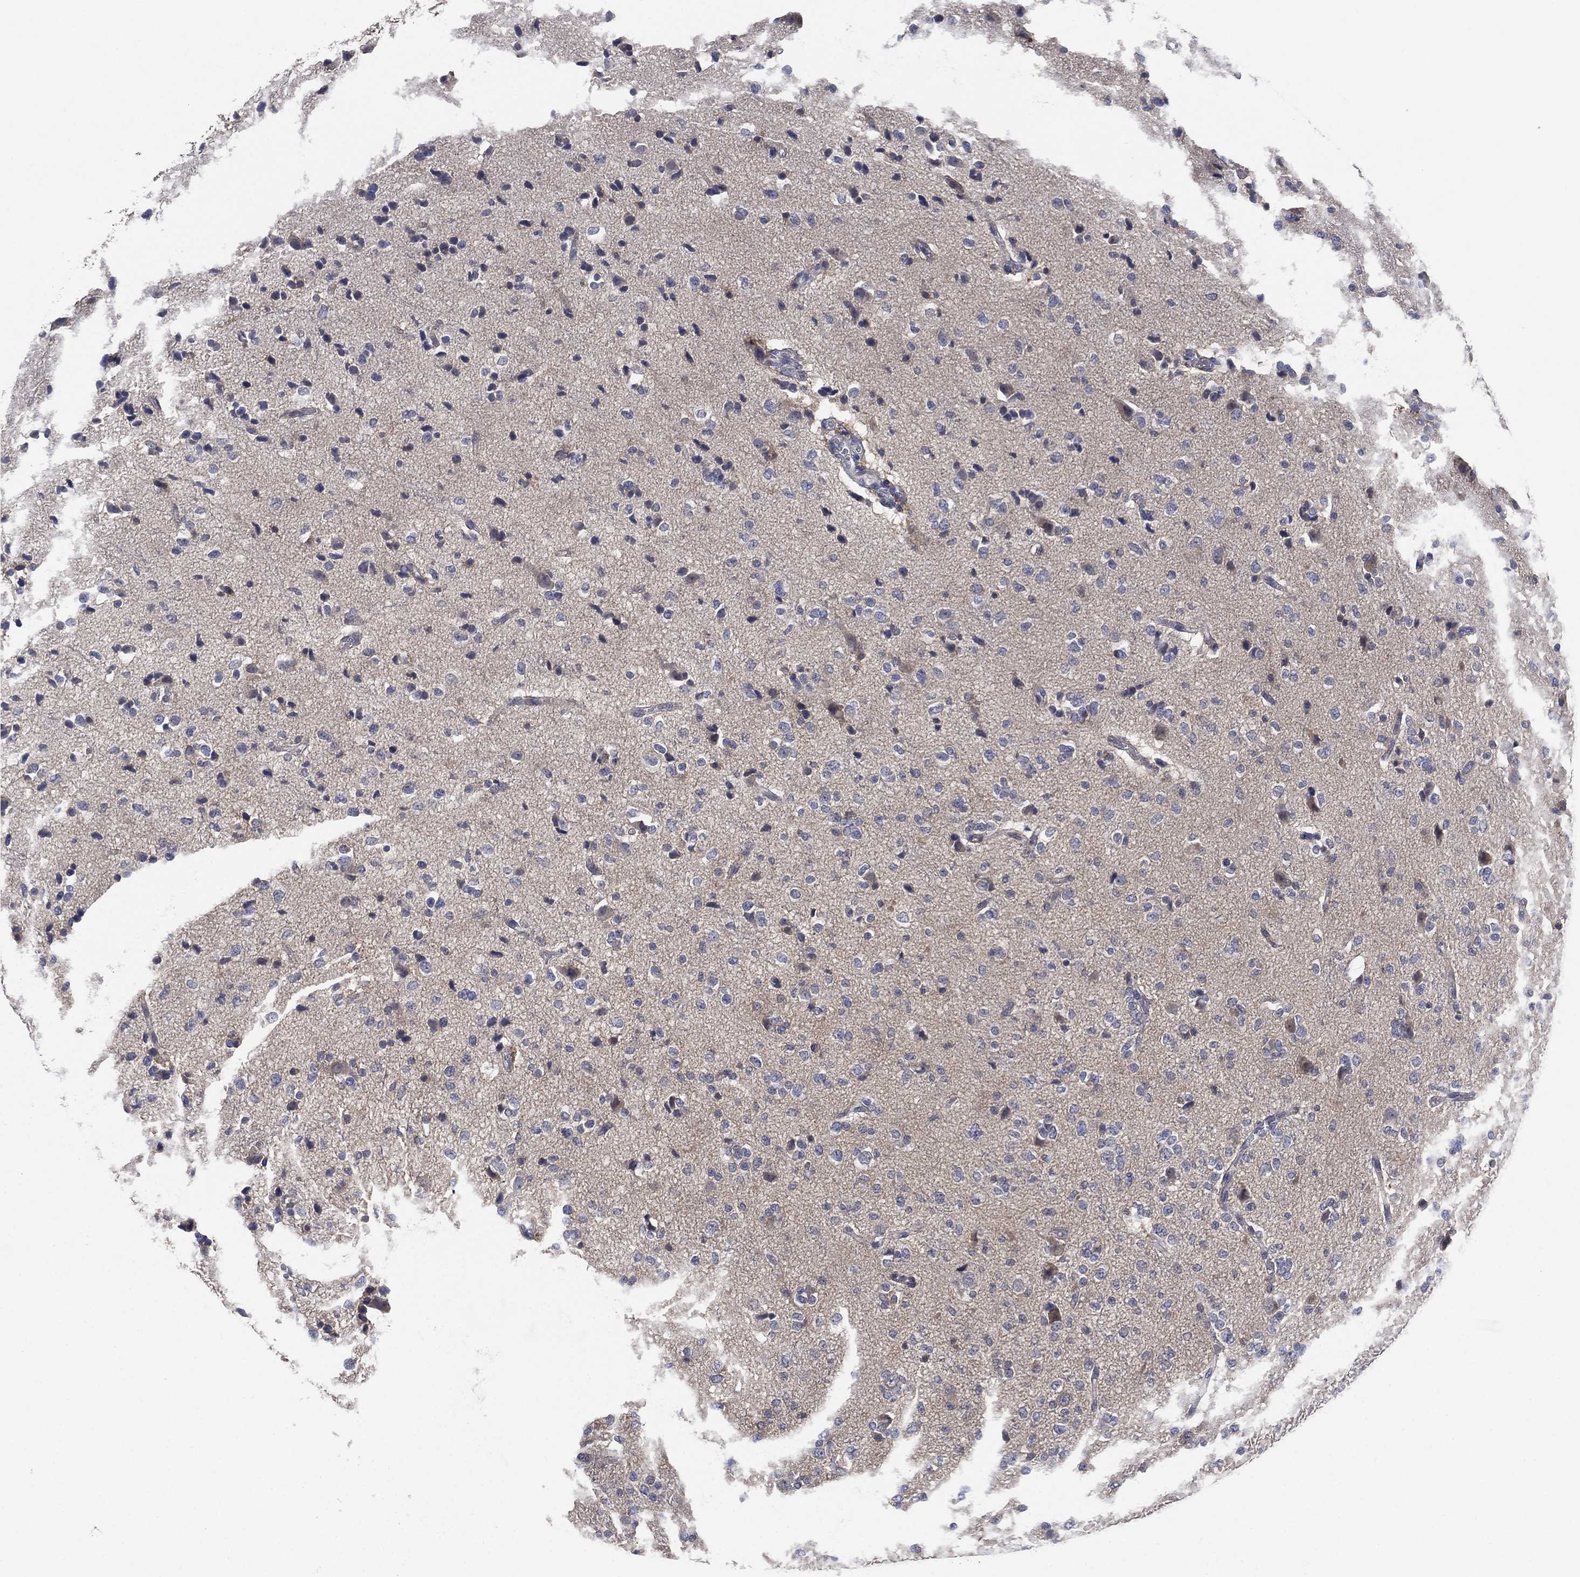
{"staining": {"intensity": "negative", "quantity": "none", "location": "none"}, "tissue": "glioma", "cell_type": "Tumor cells", "image_type": "cancer", "snomed": [{"axis": "morphology", "description": "Glioma, malignant, Low grade"}, {"axis": "topography", "description": "Brain"}], "caption": "DAB (3,3'-diaminobenzidine) immunohistochemical staining of human glioma reveals no significant positivity in tumor cells.", "gene": "FES", "patient": {"sex": "male", "age": 41}}